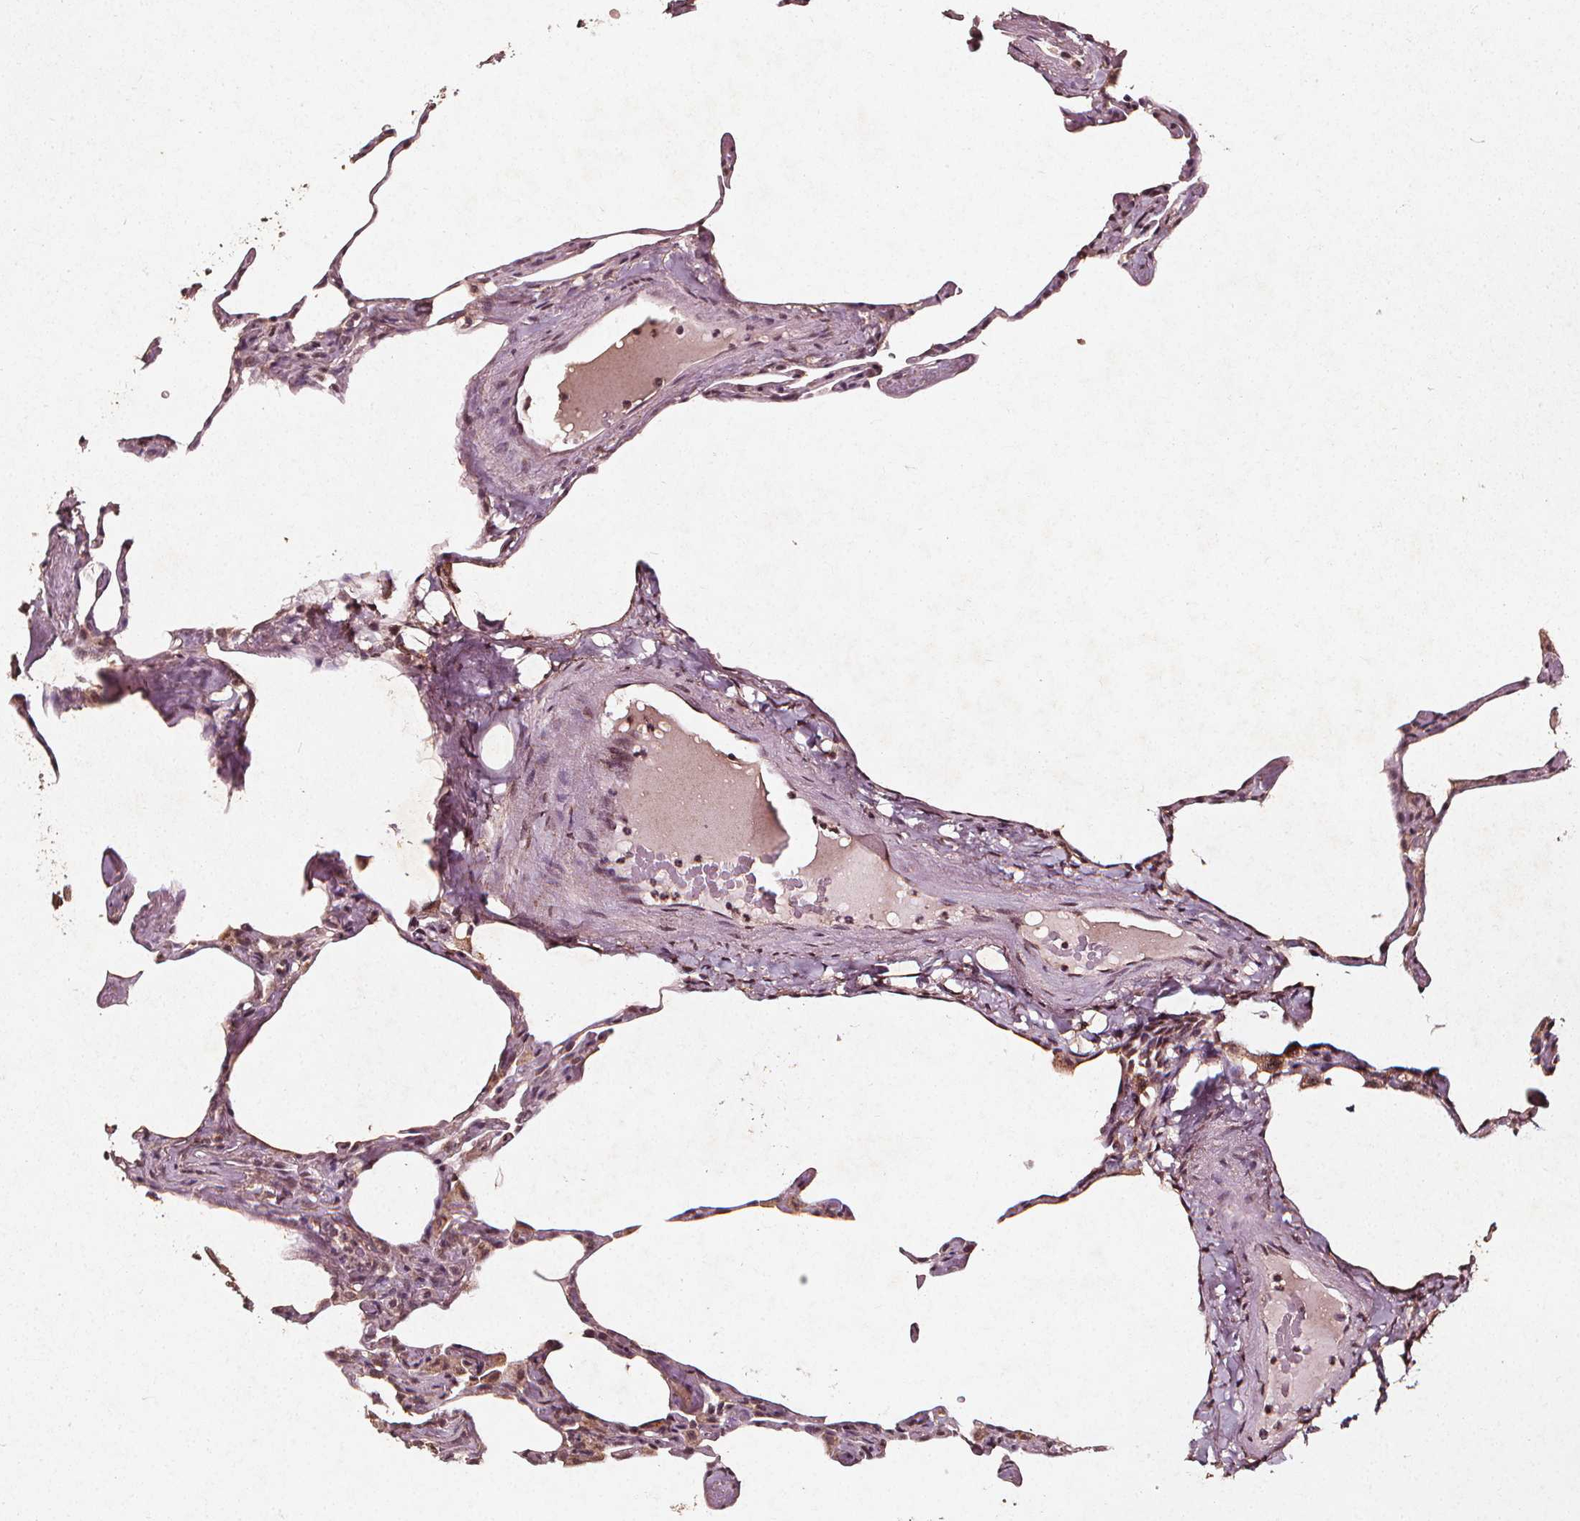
{"staining": {"intensity": "weak", "quantity": "<25%", "location": "cytoplasmic/membranous"}, "tissue": "lung", "cell_type": "Alveolar cells", "image_type": "normal", "snomed": [{"axis": "morphology", "description": "Normal tissue, NOS"}, {"axis": "topography", "description": "Lung"}], "caption": "The immunohistochemistry histopathology image has no significant staining in alveolar cells of lung. Nuclei are stained in blue.", "gene": "ABCA1", "patient": {"sex": "male", "age": 65}}